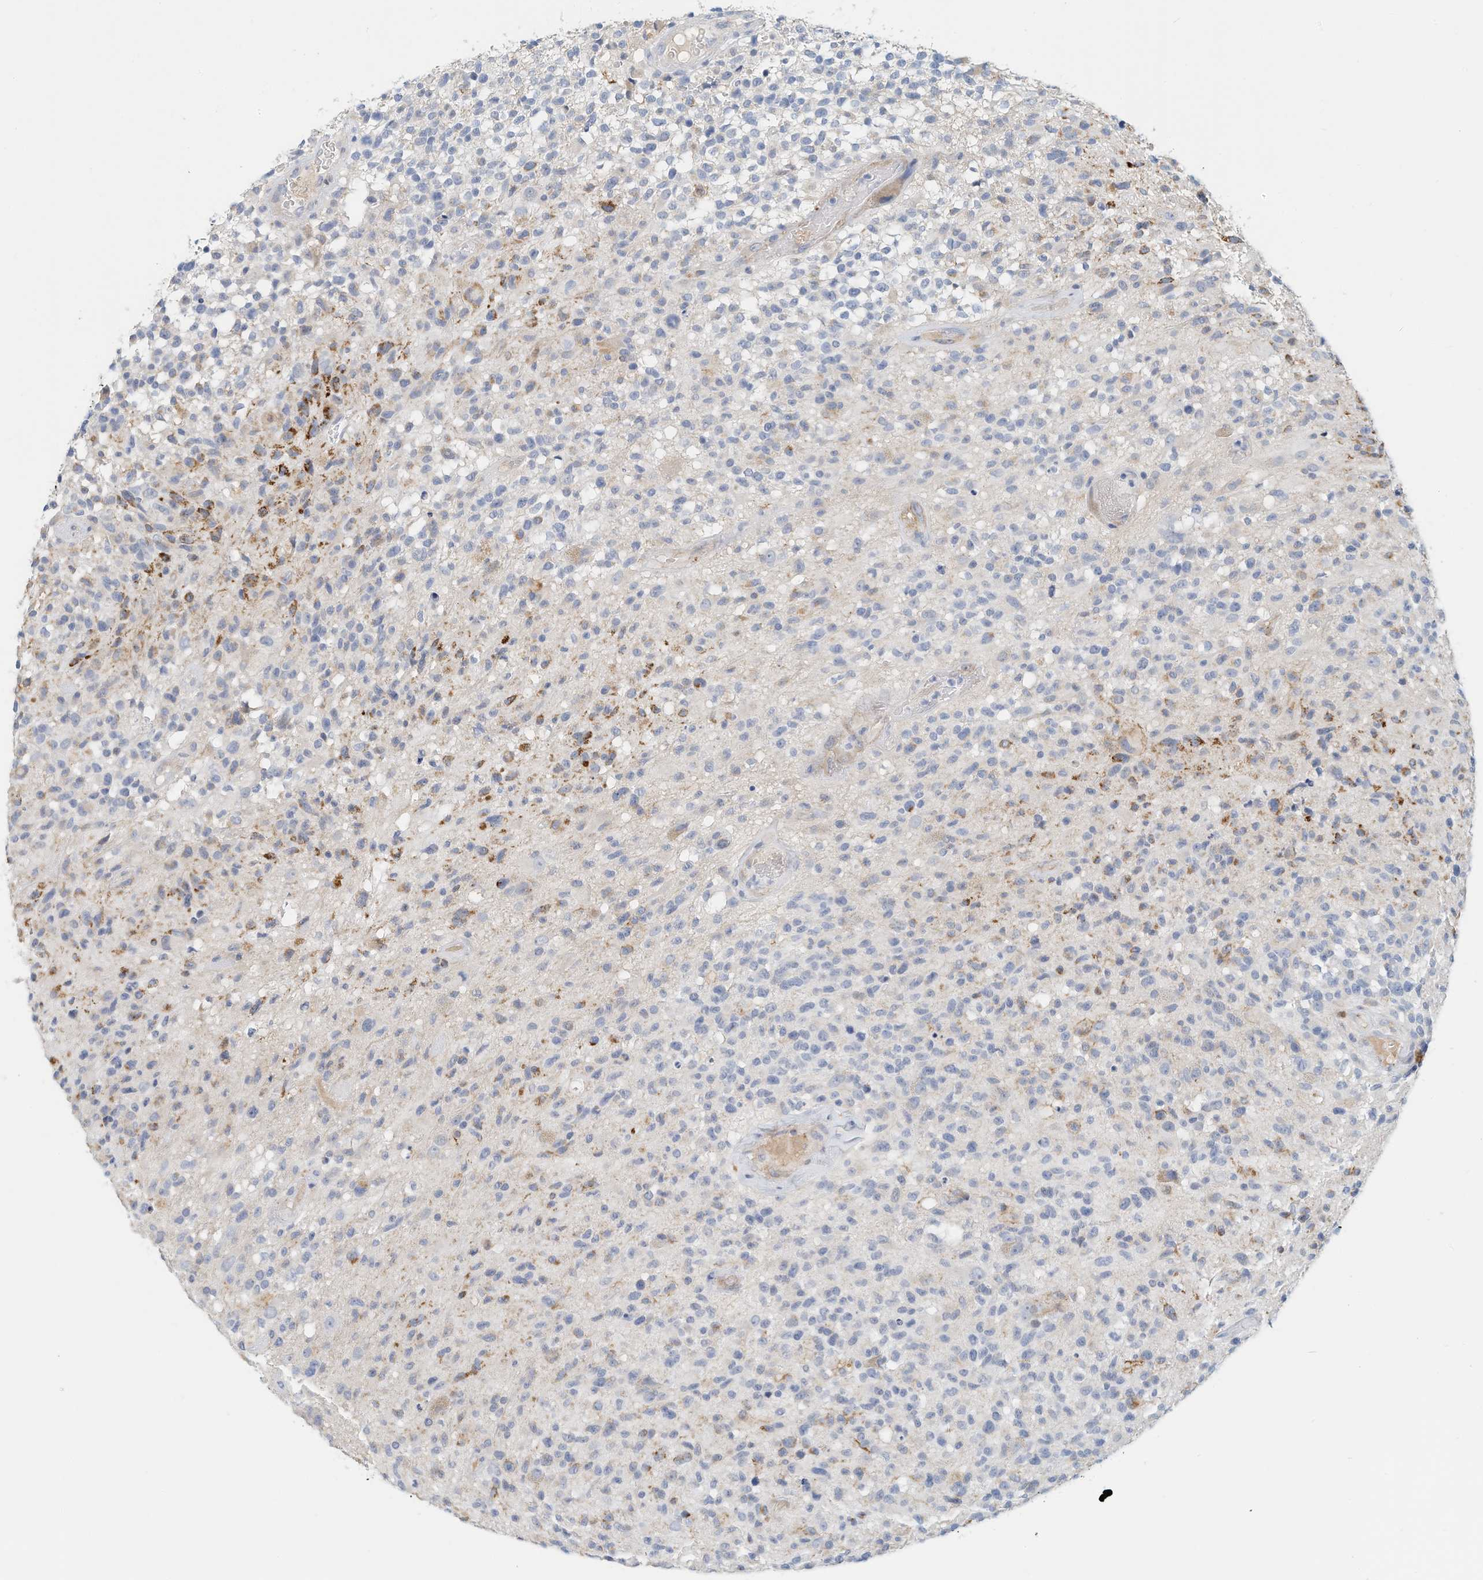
{"staining": {"intensity": "negative", "quantity": "none", "location": "none"}, "tissue": "glioma", "cell_type": "Tumor cells", "image_type": "cancer", "snomed": [{"axis": "morphology", "description": "Glioma, malignant, High grade"}, {"axis": "morphology", "description": "Glioblastoma, NOS"}, {"axis": "topography", "description": "Brain"}], "caption": "An immunohistochemistry photomicrograph of glioblastoma is shown. There is no staining in tumor cells of glioblastoma.", "gene": "ARHGAP28", "patient": {"sex": "male", "age": 60}}